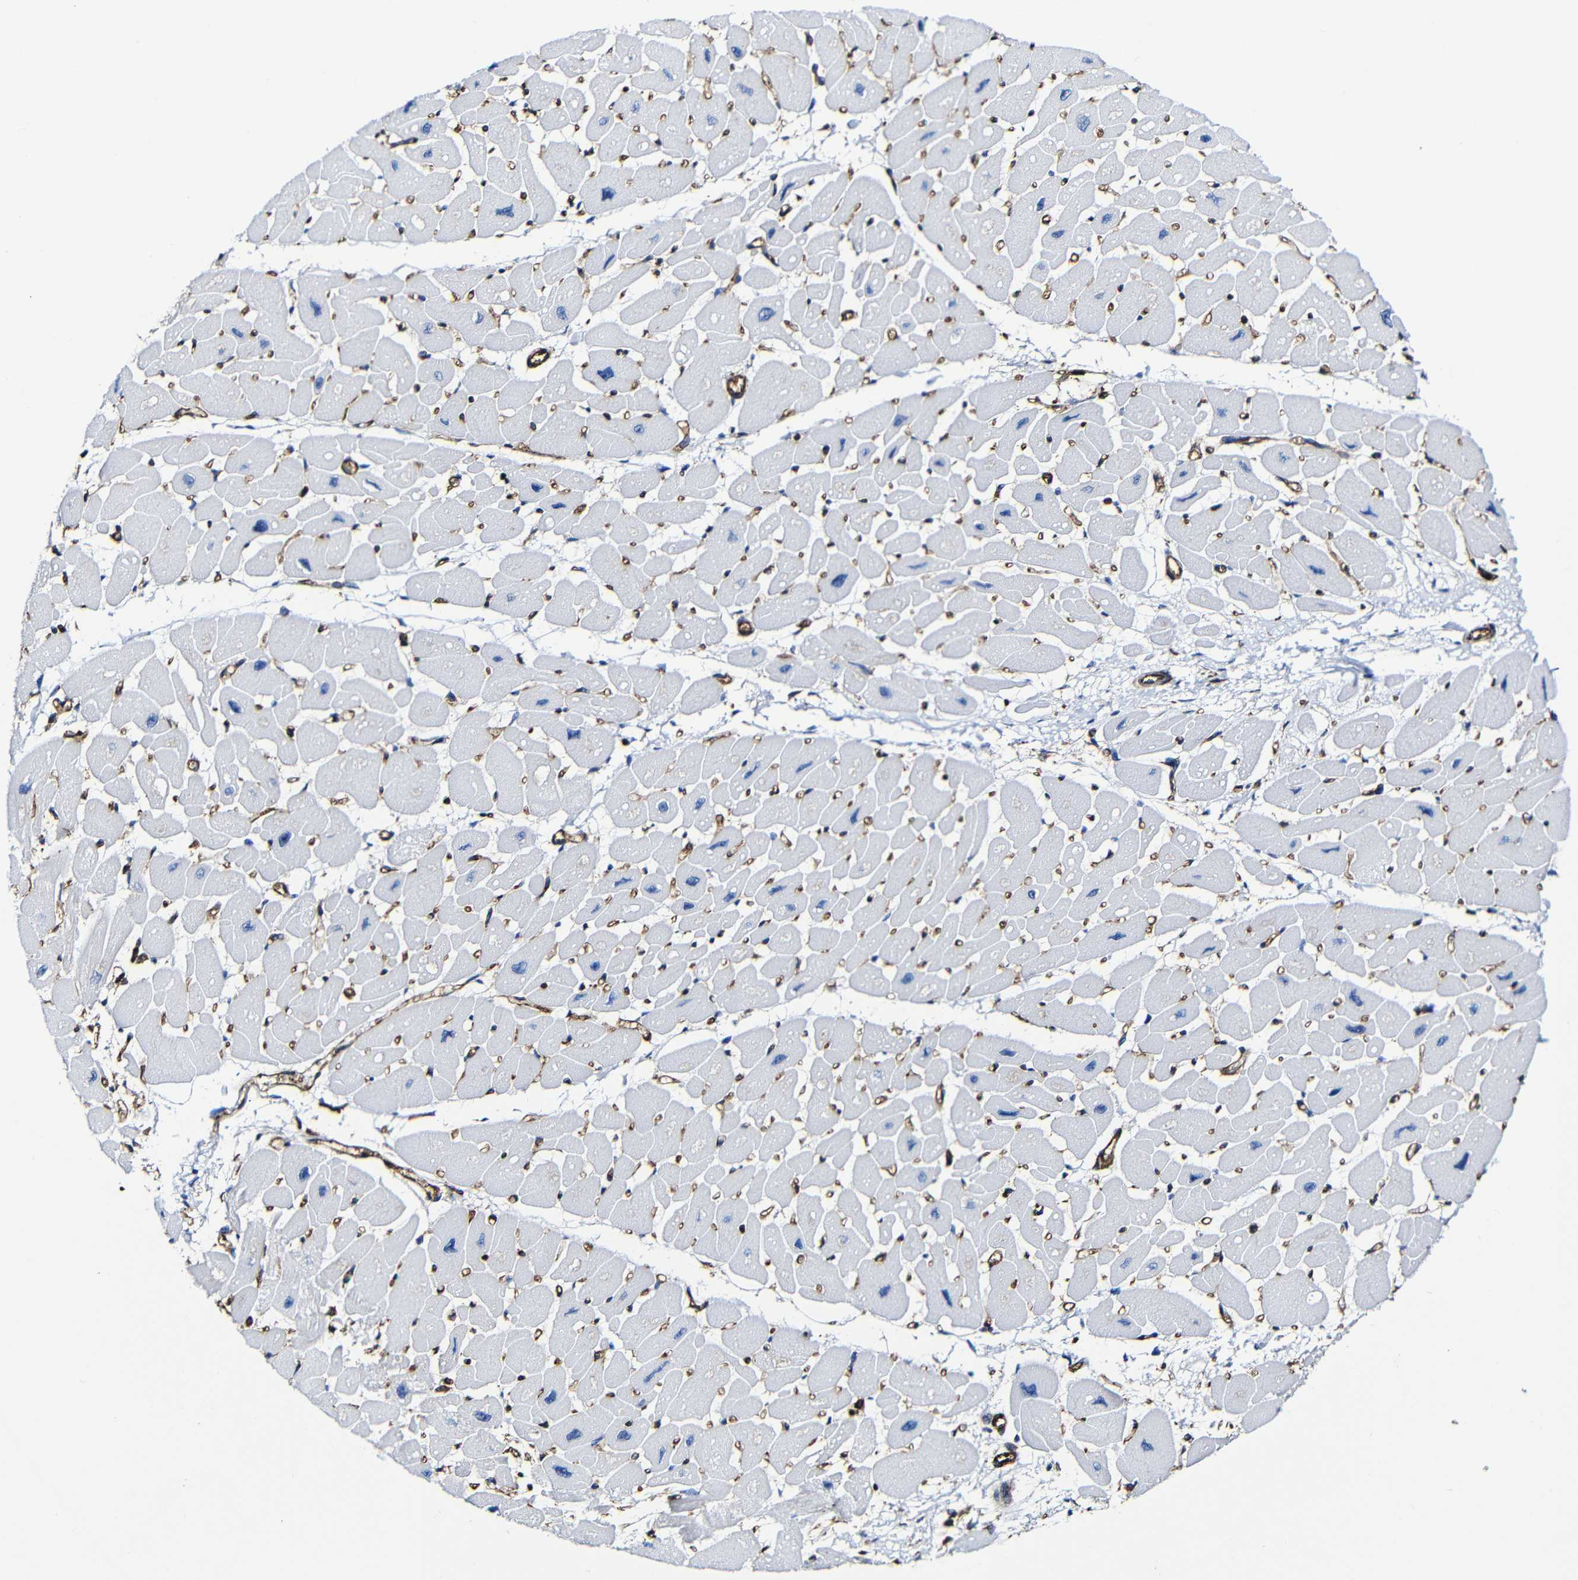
{"staining": {"intensity": "negative", "quantity": "none", "location": "none"}, "tissue": "heart muscle", "cell_type": "Cardiomyocytes", "image_type": "normal", "snomed": [{"axis": "morphology", "description": "Normal tissue, NOS"}, {"axis": "topography", "description": "Heart"}], "caption": "The immunohistochemistry histopathology image has no significant expression in cardiomyocytes of heart muscle. (Brightfield microscopy of DAB (3,3'-diaminobenzidine) immunohistochemistry at high magnification).", "gene": "MSN", "patient": {"sex": "female", "age": 54}}